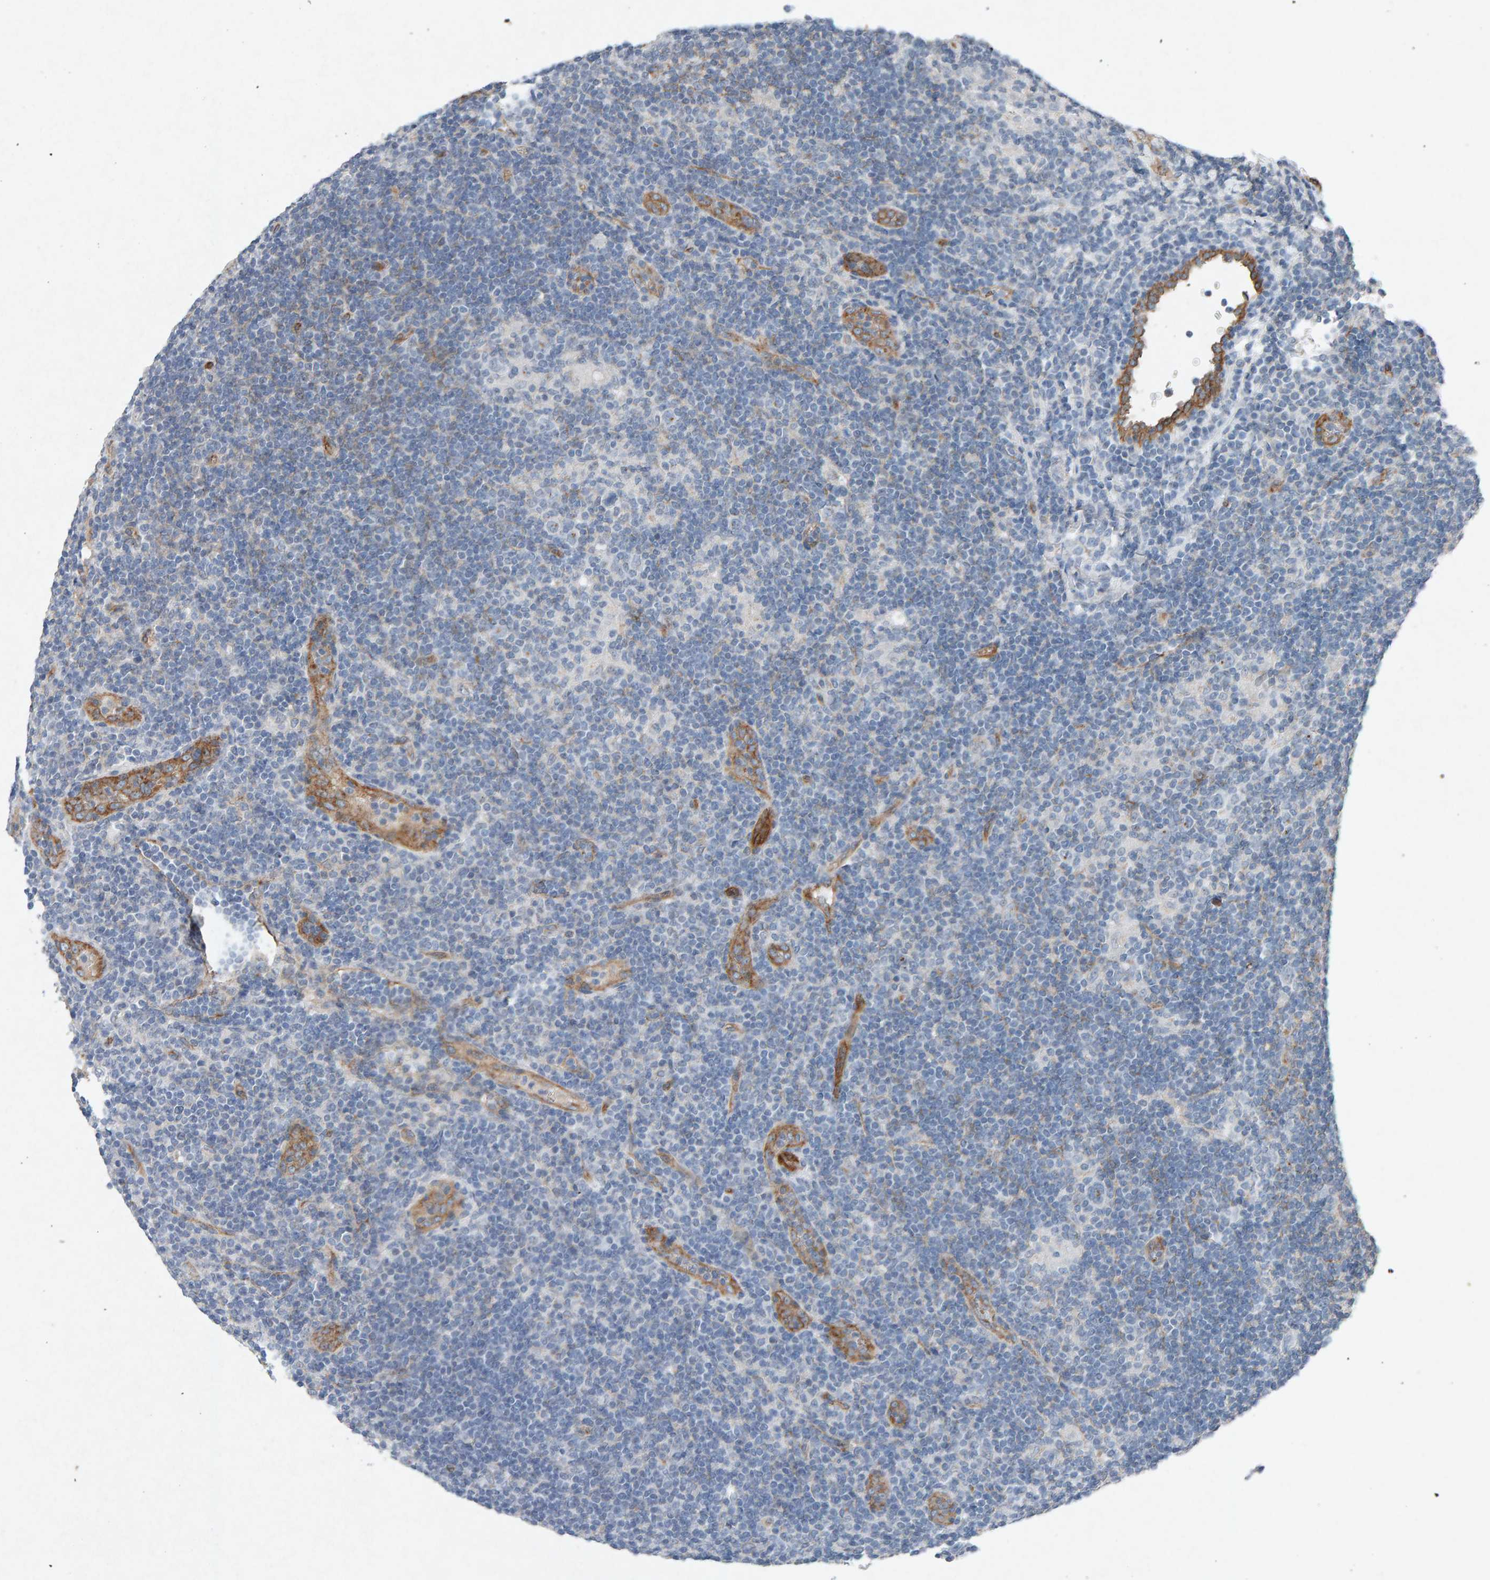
{"staining": {"intensity": "moderate", "quantity": "<25%", "location": "cytoplasmic/membranous"}, "tissue": "lymphoma", "cell_type": "Tumor cells", "image_type": "cancer", "snomed": [{"axis": "morphology", "description": "Hodgkin's disease, NOS"}, {"axis": "topography", "description": "Lymph node"}], "caption": "Immunohistochemical staining of Hodgkin's disease displays moderate cytoplasmic/membranous protein expression in about <25% of tumor cells.", "gene": "PTPRM", "patient": {"sex": "female", "age": 57}}